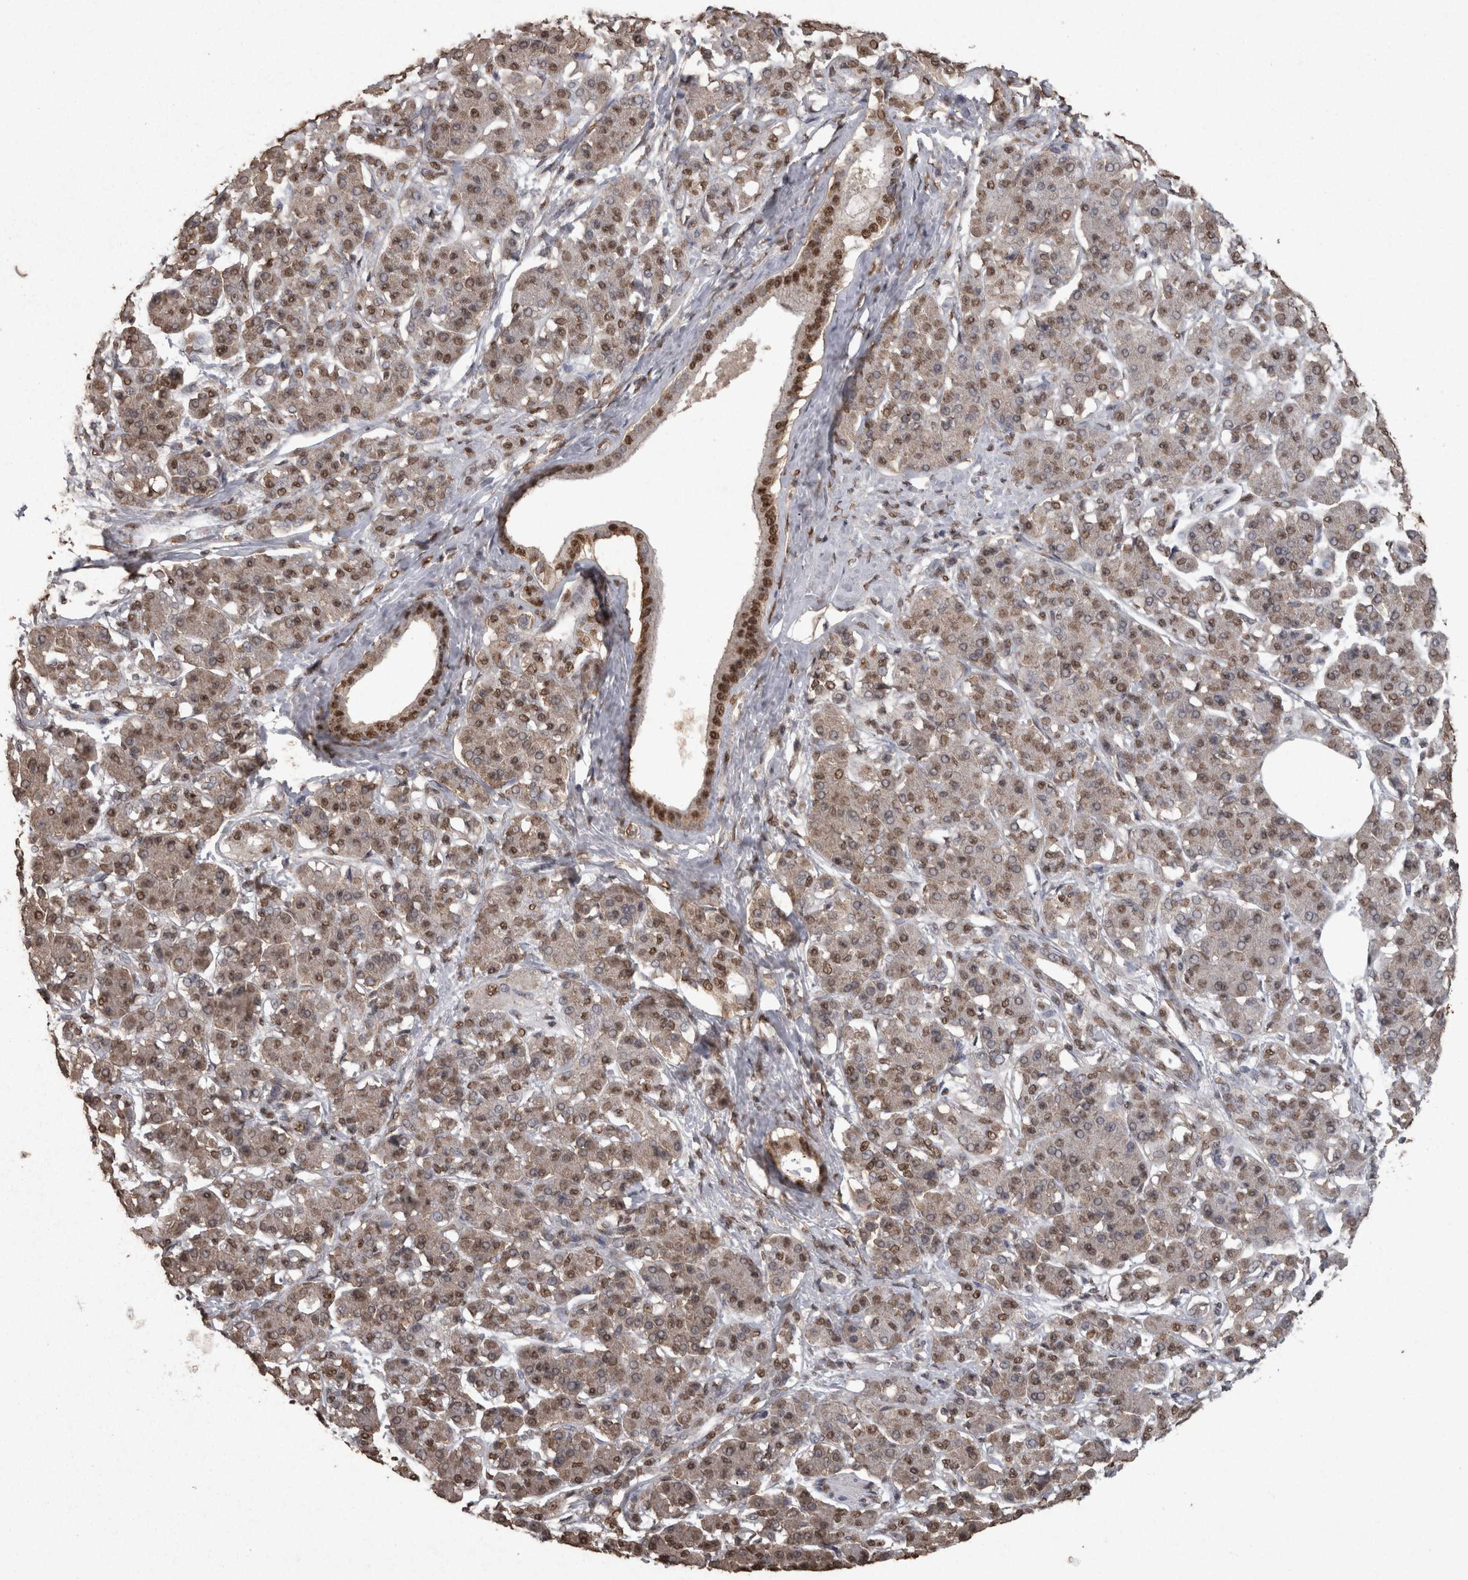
{"staining": {"intensity": "moderate", "quantity": "25%-75%", "location": "nuclear"}, "tissue": "pancreatic cancer", "cell_type": "Tumor cells", "image_type": "cancer", "snomed": [{"axis": "morphology", "description": "Adenocarcinoma, NOS"}, {"axis": "topography", "description": "Pancreas"}], "caption": "Immunohistochemical staining of pancreatic adenocarcinoma reveals medium levels of moderate nuclear positivity in about 25%-75% of tumor cells.", "gene": "SMAD7", "patient": {"sex": "female", "age": 56}}